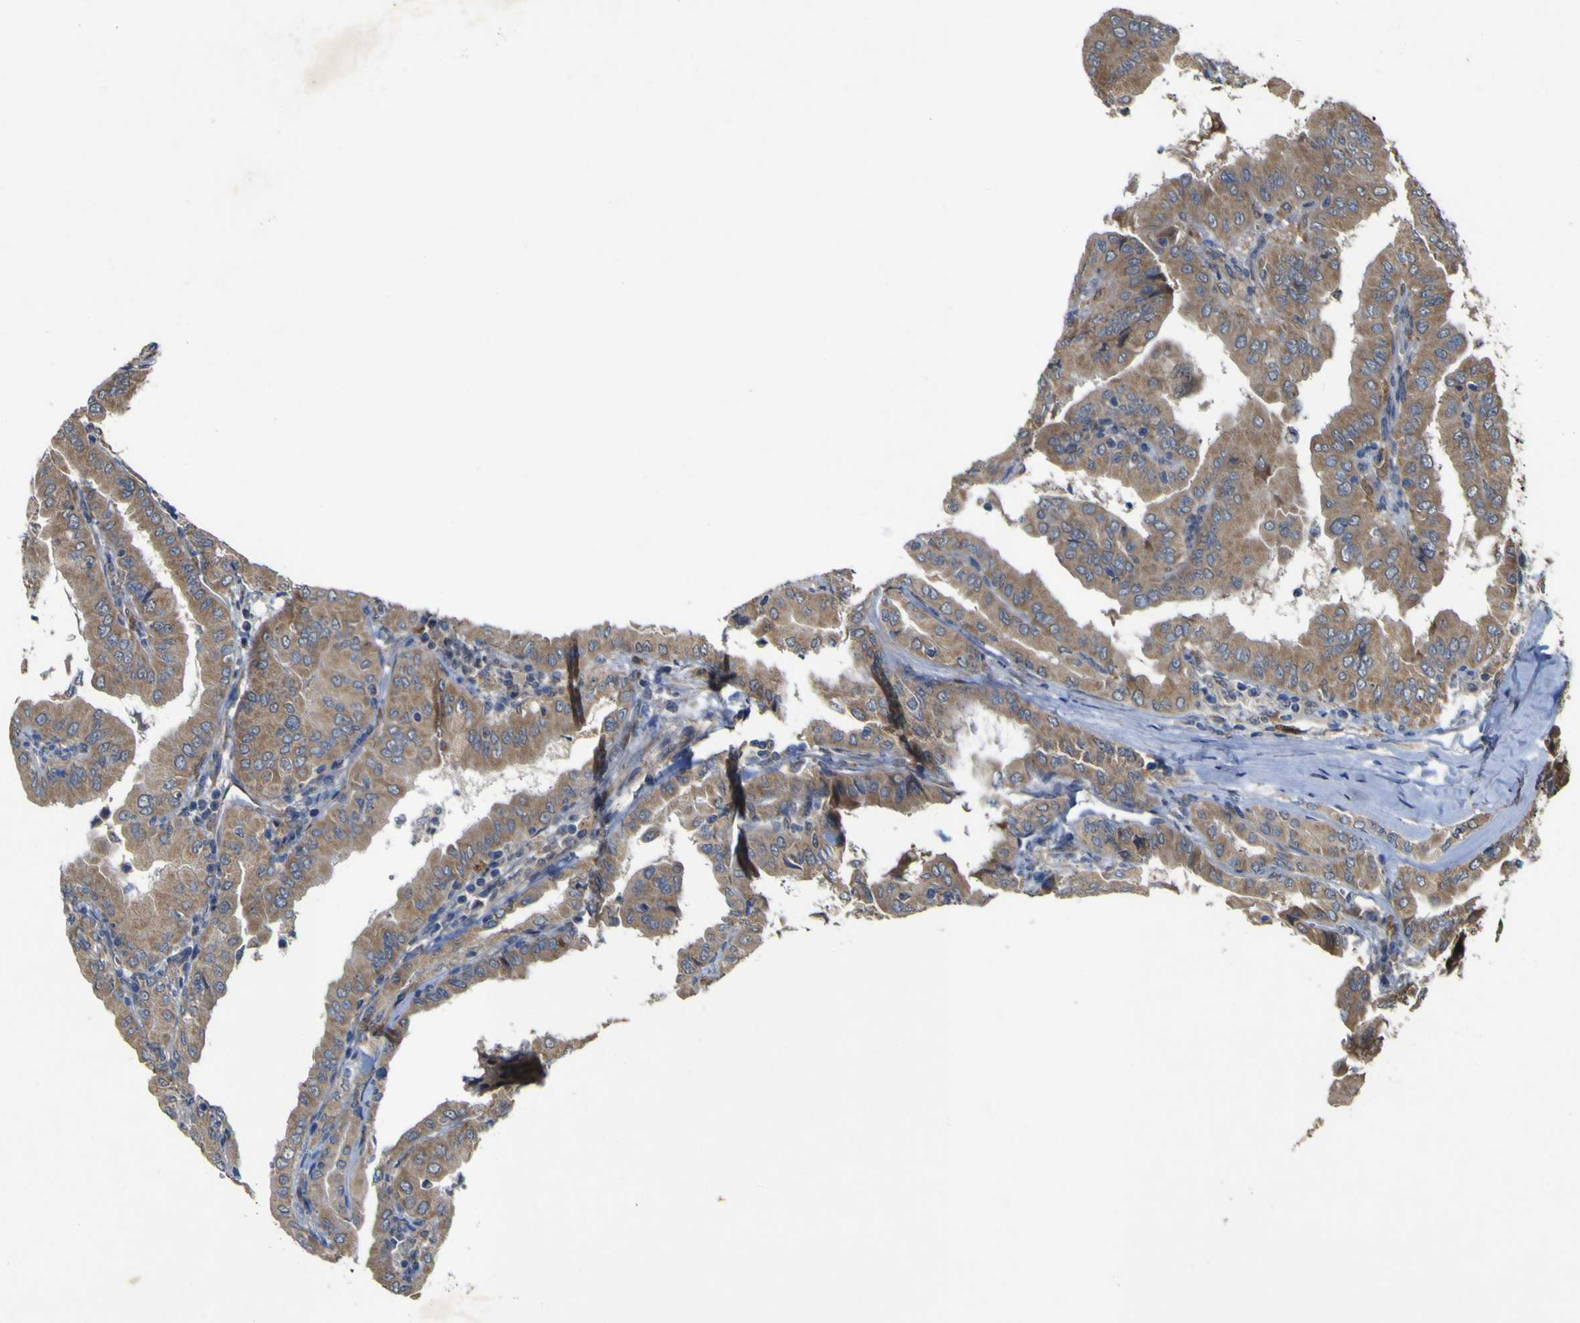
{"staining": {"intensity": "moderate", "quantity": ">75%", "location": "cytoplasmic/membranous"}, "tissue": "thyroid cancer", "cell_type": "Tumor cells", "image_type": "cancer", "snomed": [{"axis": "morphology", "description": "Papillary adenocarcinoma, NOS"}, {"axis": "topography", "description": "Thyroid gland"}], "caption": "A photomicrograph of human papillary adenocarcinoma (thyroid) stained for a protein exhibits moderate cytoplasmic/membranous brown staining in tumor cells. (Brightfield microscopy of DAB IHC at high magnification).", "gene": "IRAK2", "patient": {"sex": "male", "age": 33}}